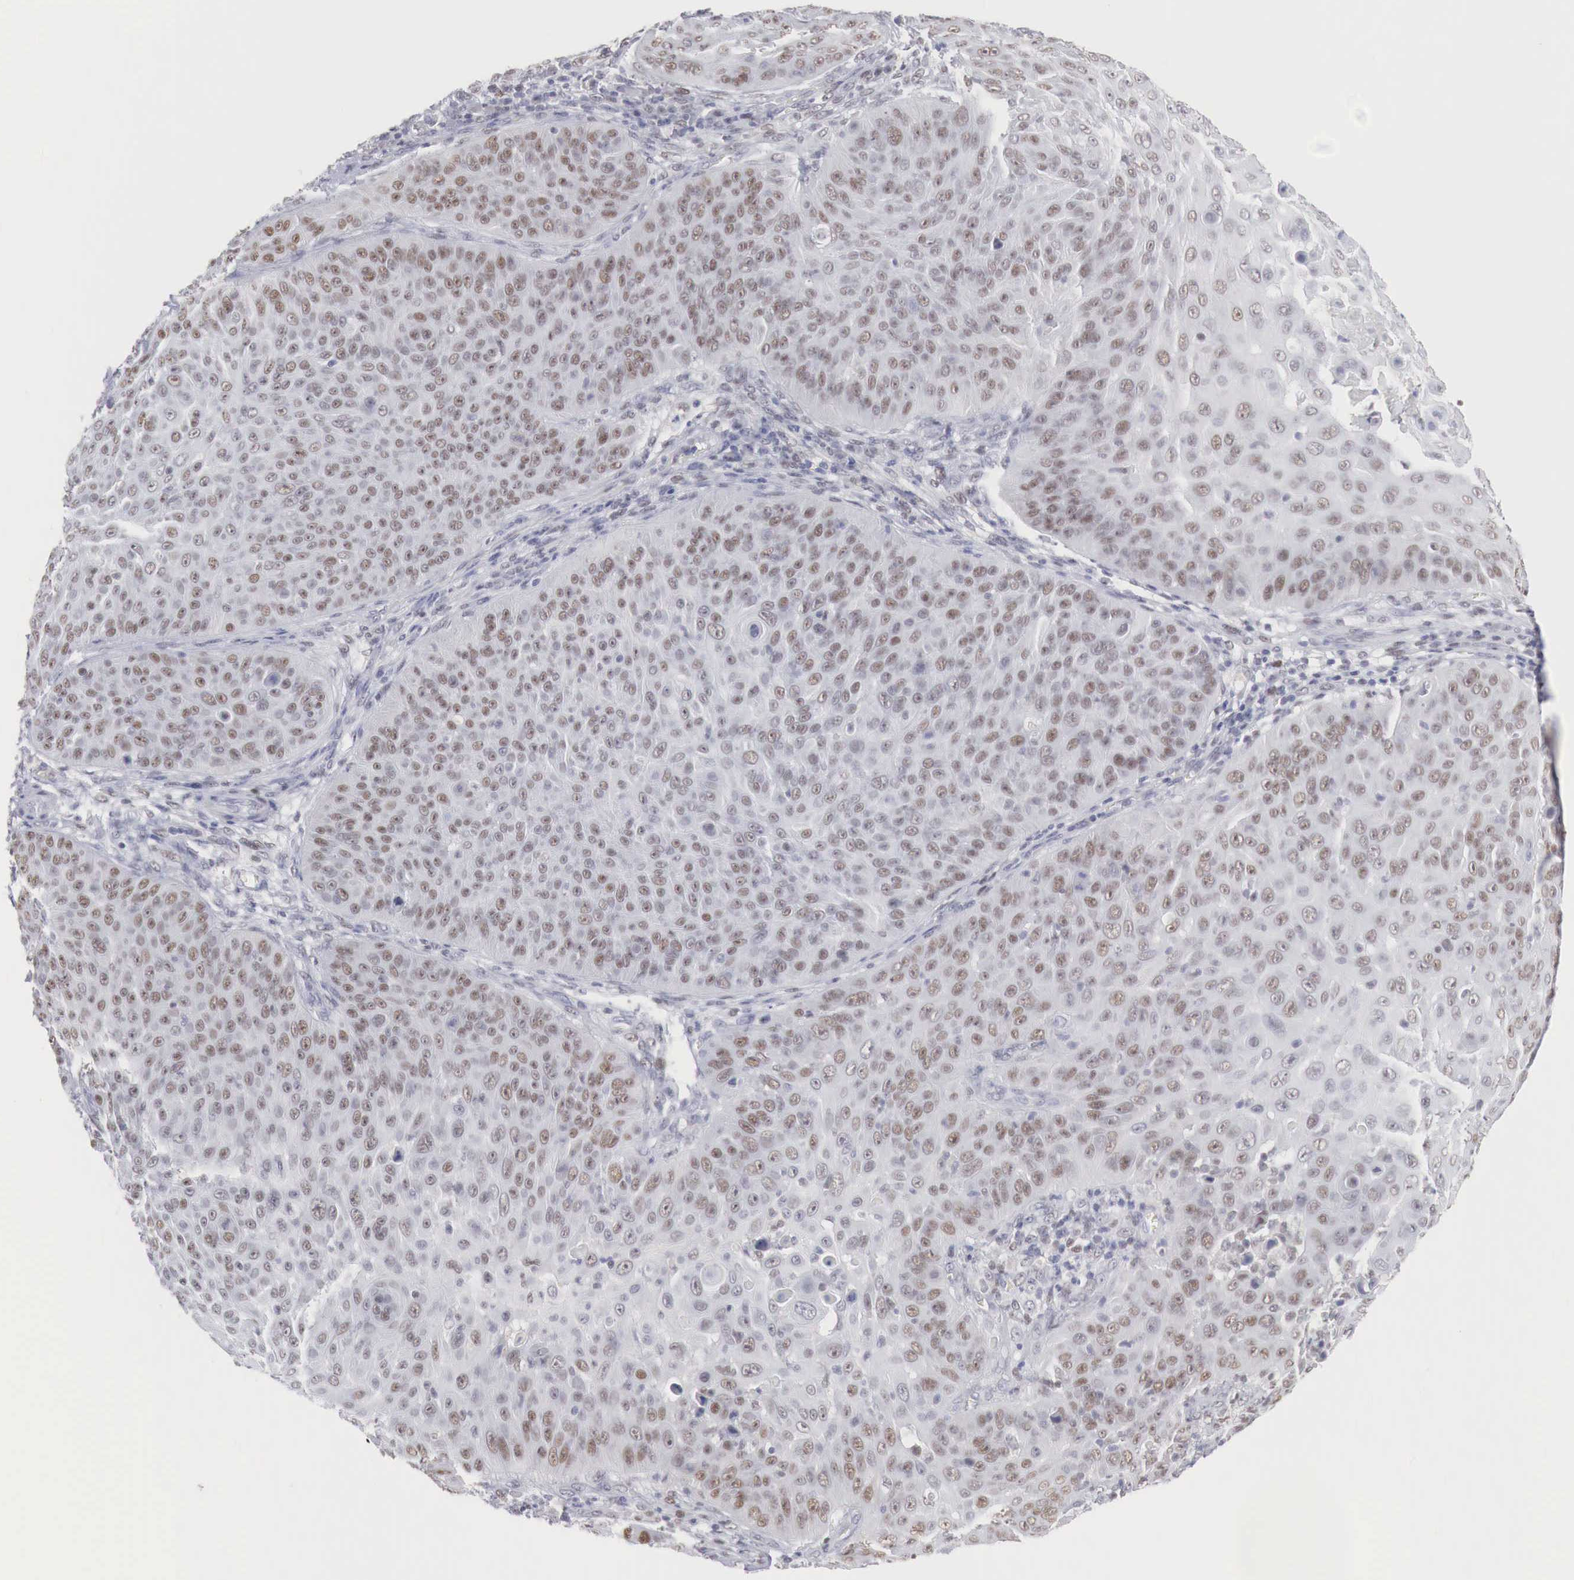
{"staining": {"intensity": "moderate", "quantity": ">75%", "location": "nuclear"}, "tissue": "skin cancer", "cell_type": "Tumor cells", "image_type": "cancer", "snomed": [{"axis": "morphology", "description": "Squamous cell carcinoma, NOS"}, {"axis": "topography", "description": "Skin"}], "caption": "Brown immunohistochemical staining in human skin cancer (squamous cell carcinoma) displays moderate nuclear staining in about >75% of tumor cells.", "gene": "FOXP2", "patient": {"sex": "male", "age": 82}}